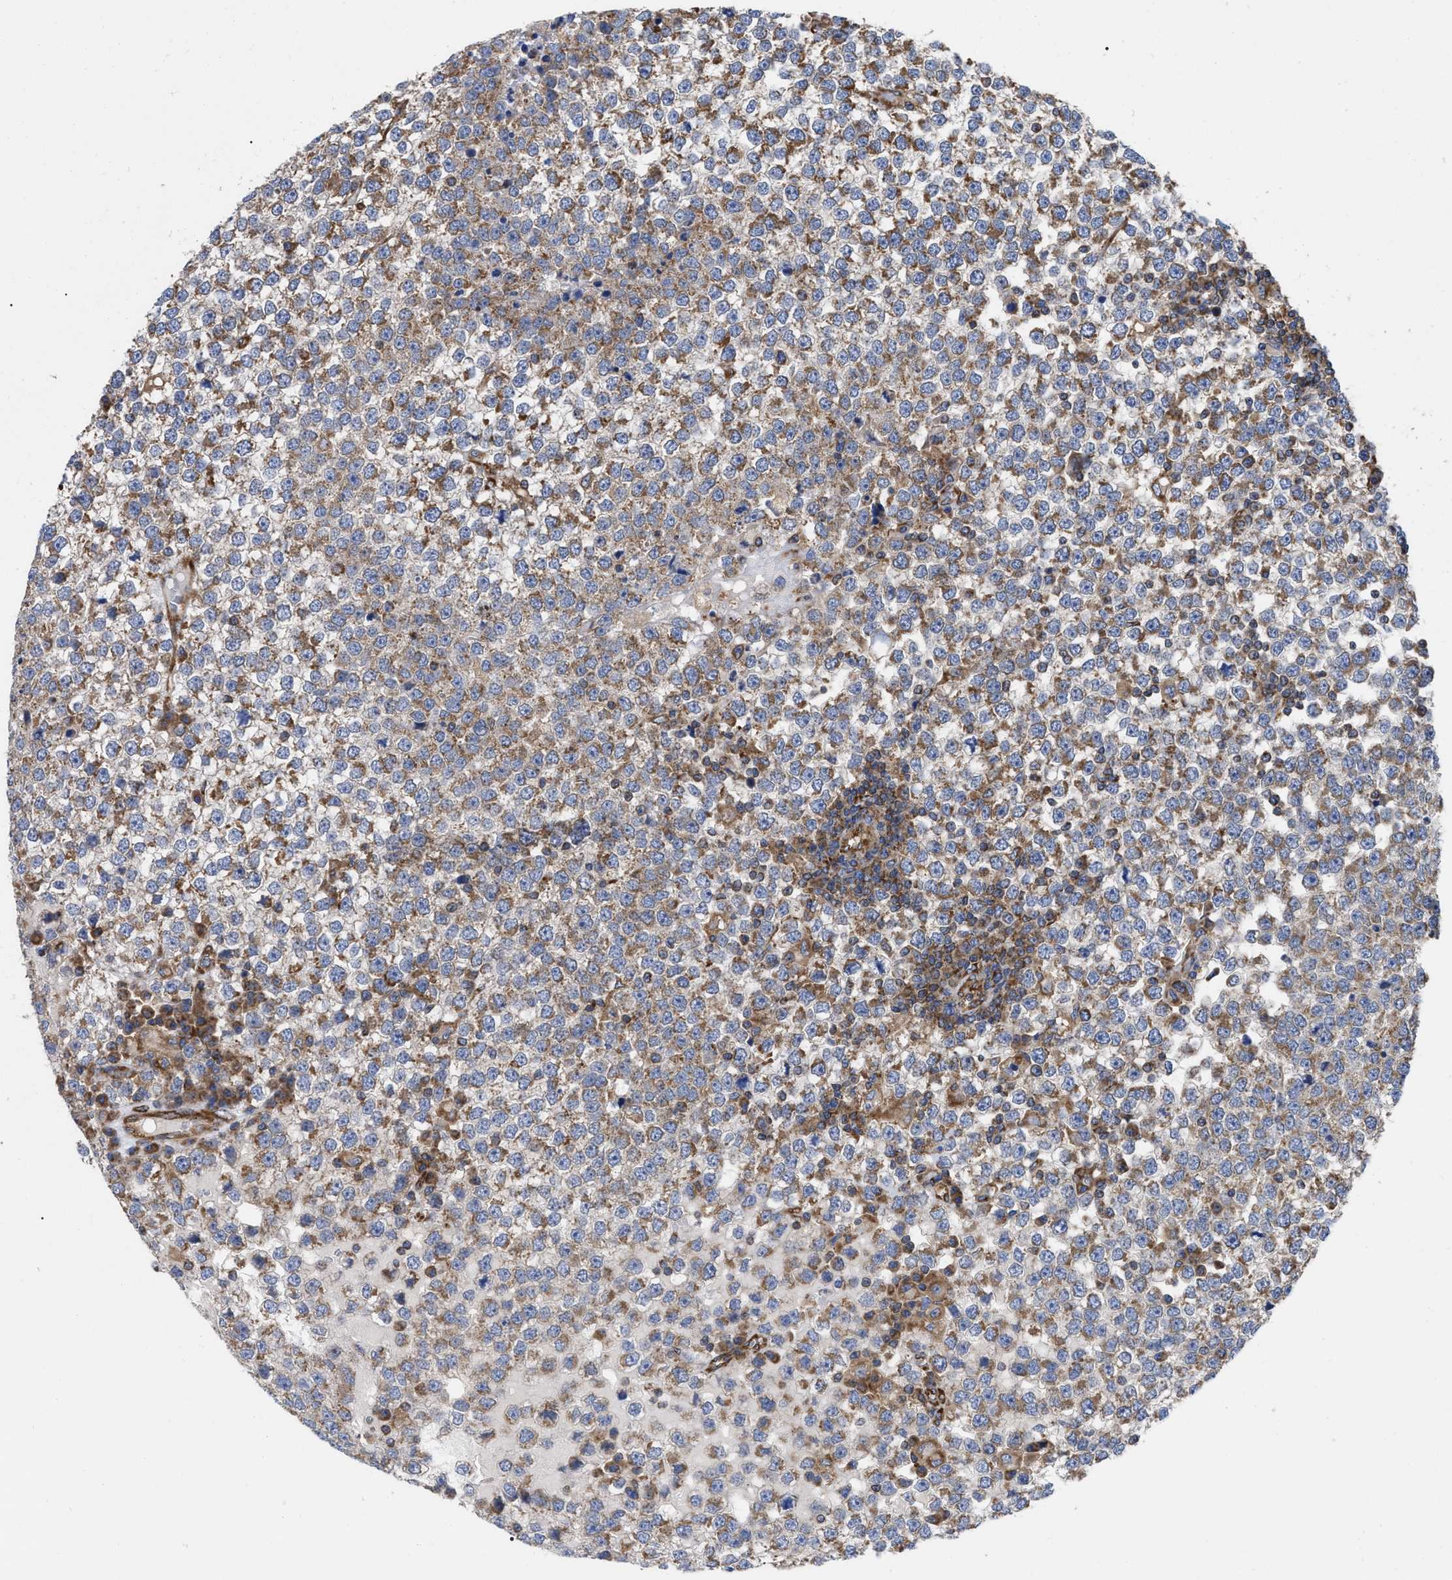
{"staining": {"intensity": "moderate", "quantity": ">75%", "location": "cytoplasmic/membranous"}, "tissue": "testis cancer", "cell_type": "Tumor cells", "image_type": "cancer", "snomed": [{"axis": "morphology", "description": "Seminoma, NOS"}, {"axis": "topography", "description": "Testis"}], "caption": "Testis seminoma stained with DAB IHC displays medium levels of moderate cytoplasmic/membranous positivity in about >75% of tumor cells.", "gene": "FAM120A", "patient": {"sex": "male", "age": 65}}